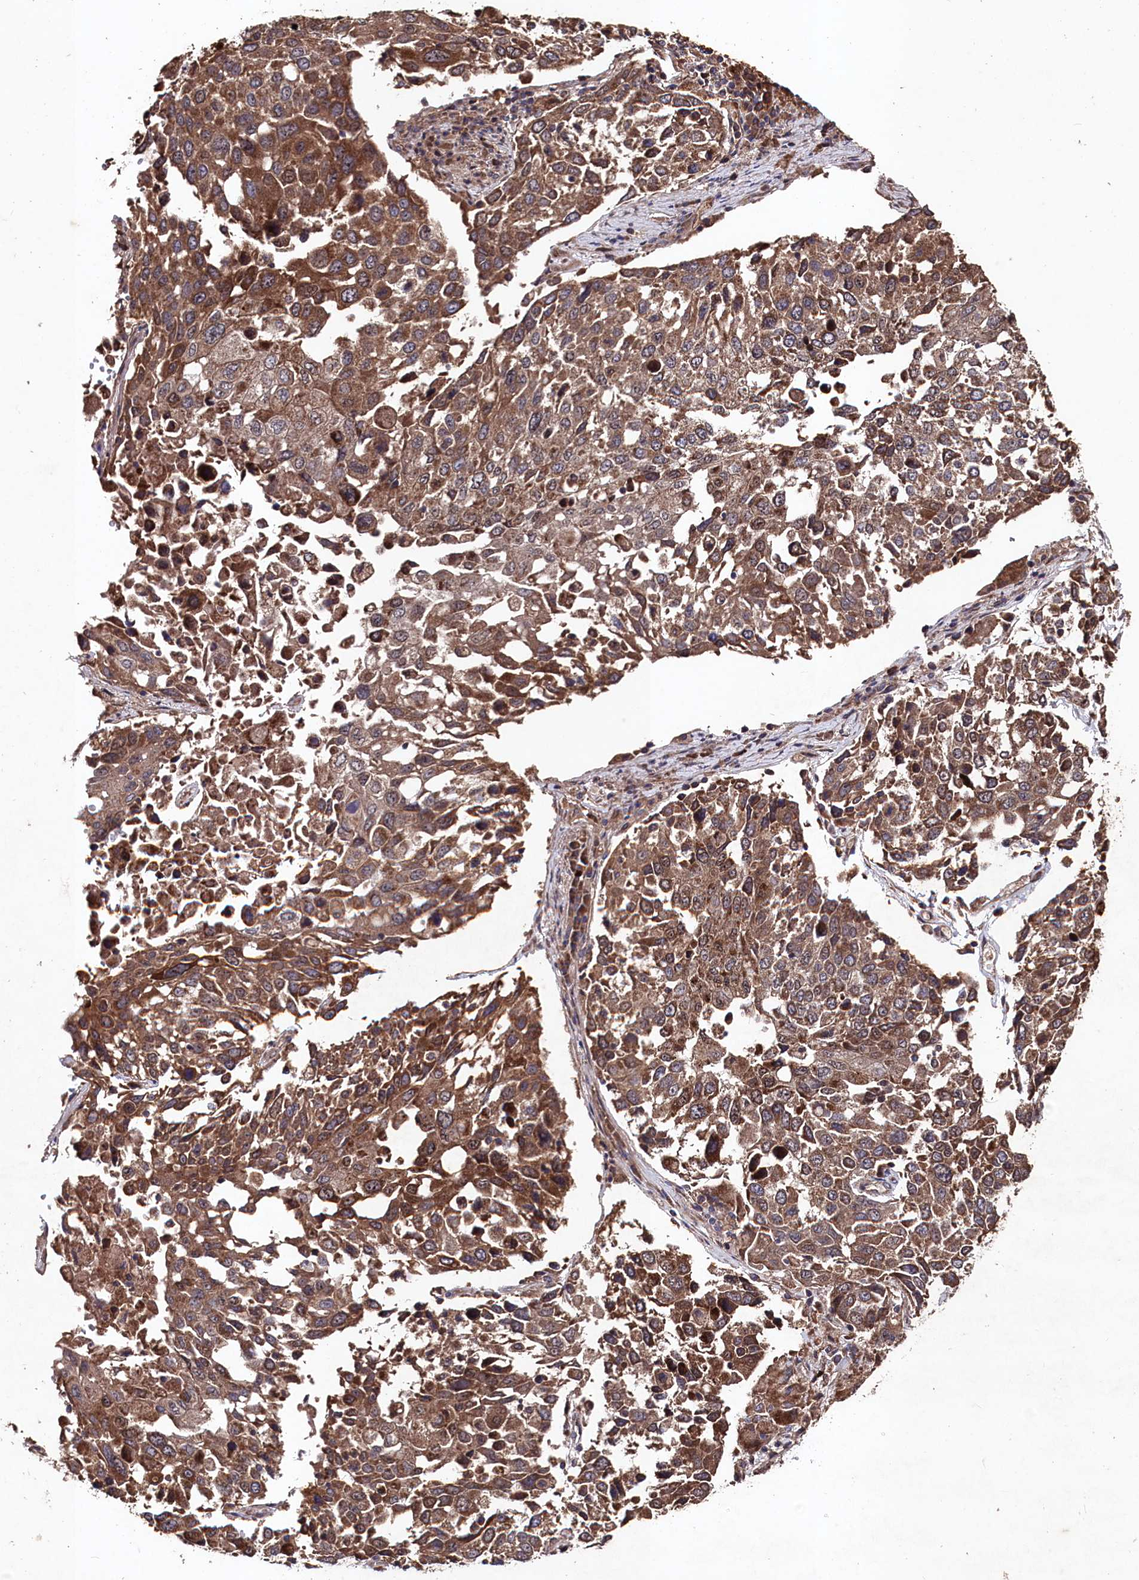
{"staining": {"intensity": "moderate", "quantity": ">75%", "location": "cytoplasmic/membranous"}, "tissue": "lung cancer", "cell_type": "Tumor cells", "image_type": "cancer", "snomed": [{"axis": "morphology", "description": "Squamous cell carcinoma, NOS"}, {"axis": "topography", "description": "Lung"}], "caption": "Protein expression analysis of lung cancer exhibits moderate cytoplasmic/membranous expression in about >75% of tumor cells.", "gene": "MYO1H", "patient": {"sex": "male", "age": 65}}